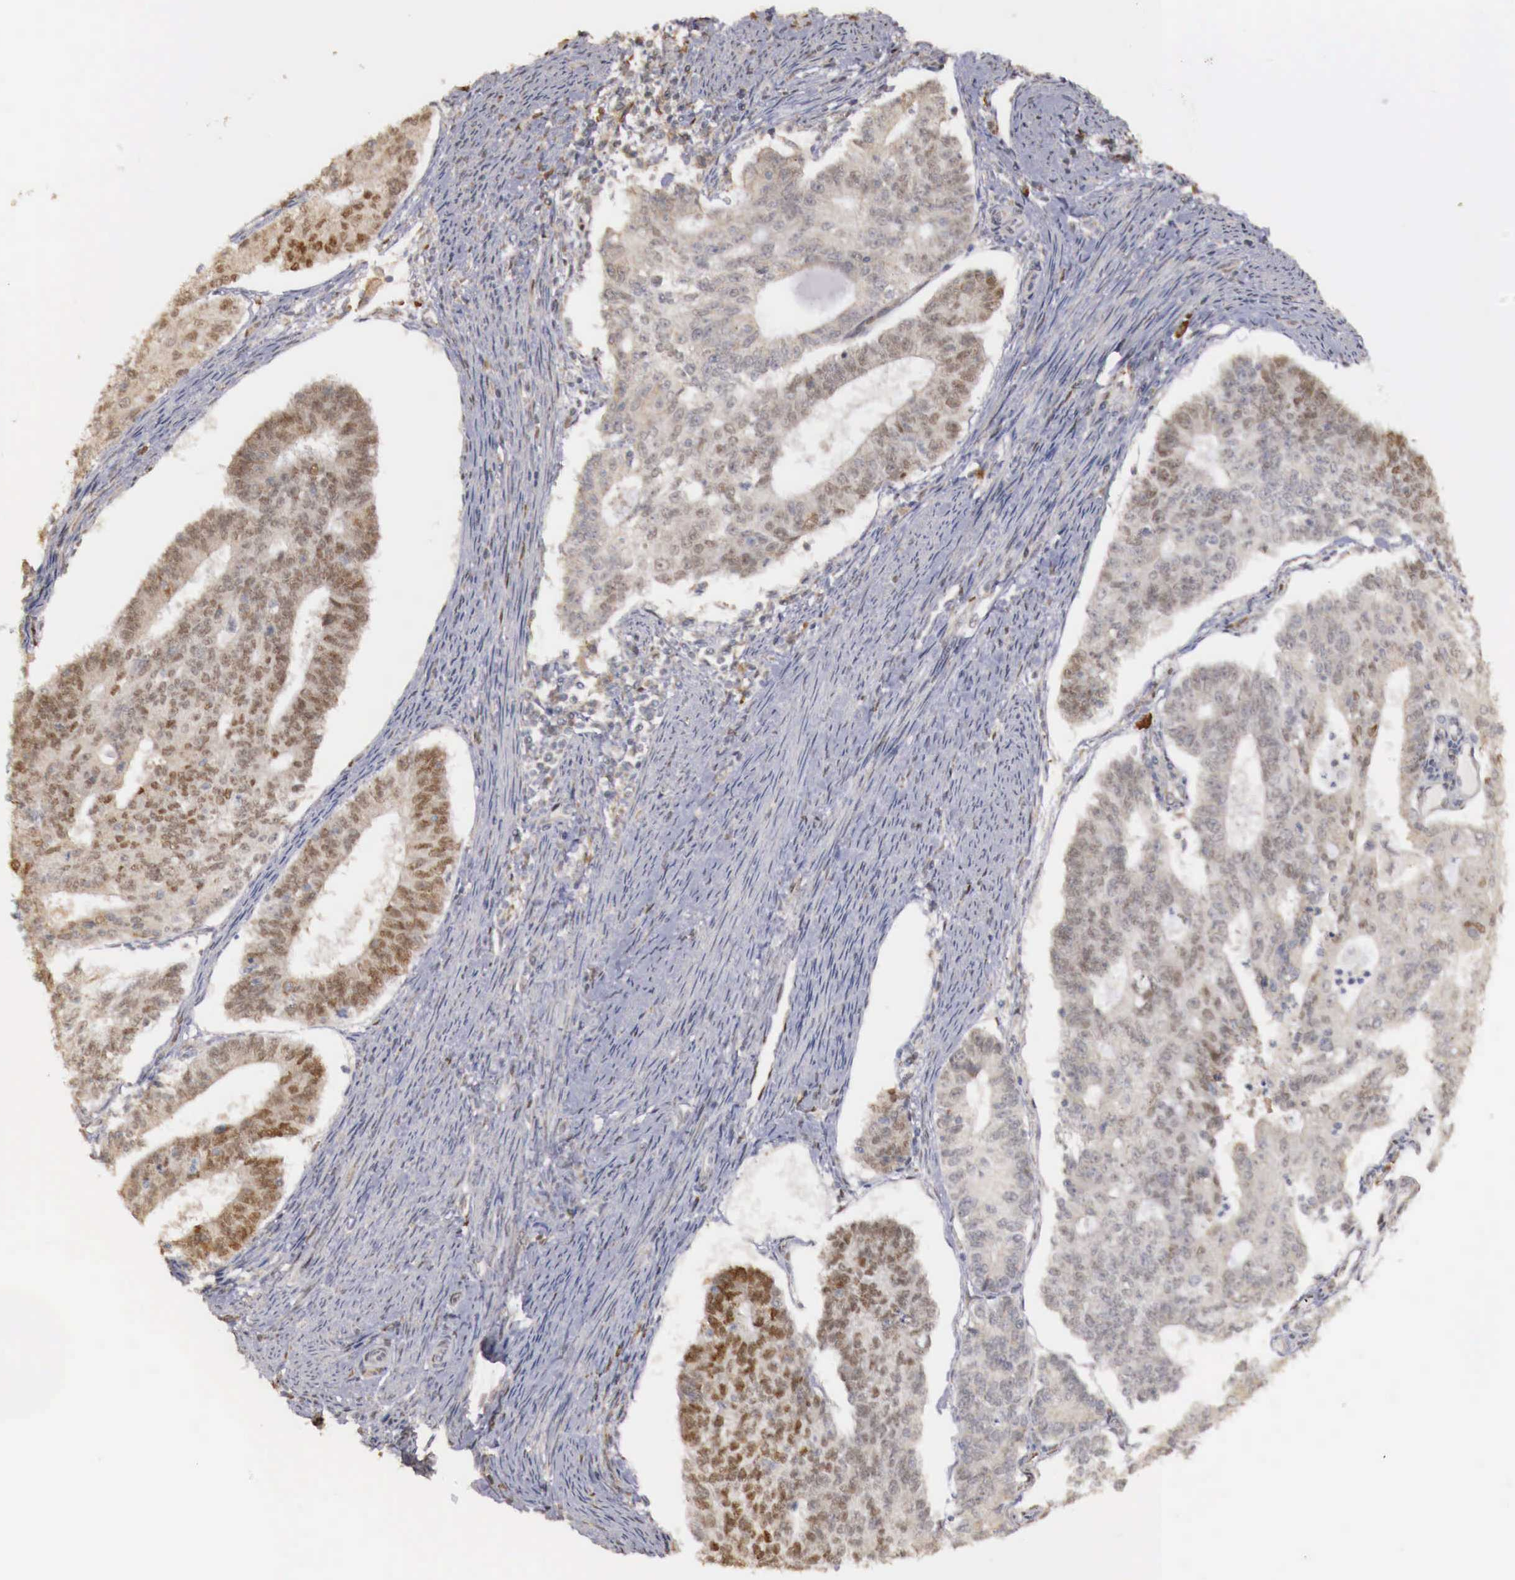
{"staining": {"intensity": "moderate", "quantity": "25%-75%", "location": "nuclear"}, "tissue": "endometrial cancer", "cell_type": "Tumor cells", "image_type": "cancer", "snomed": [{"axis": "morphology", "description": "Adenocarcinoma, NOS"}, {"axis": "topography", "description": "Endometrium"}], "caption": "Immunohistochemical staining of endometrial cancer shows moderate nuclear protein staining in approximately 25%-75% of tumor cells.", "gene": "KHDRBS2", "patient": {"sex": "female", "age": 56}}